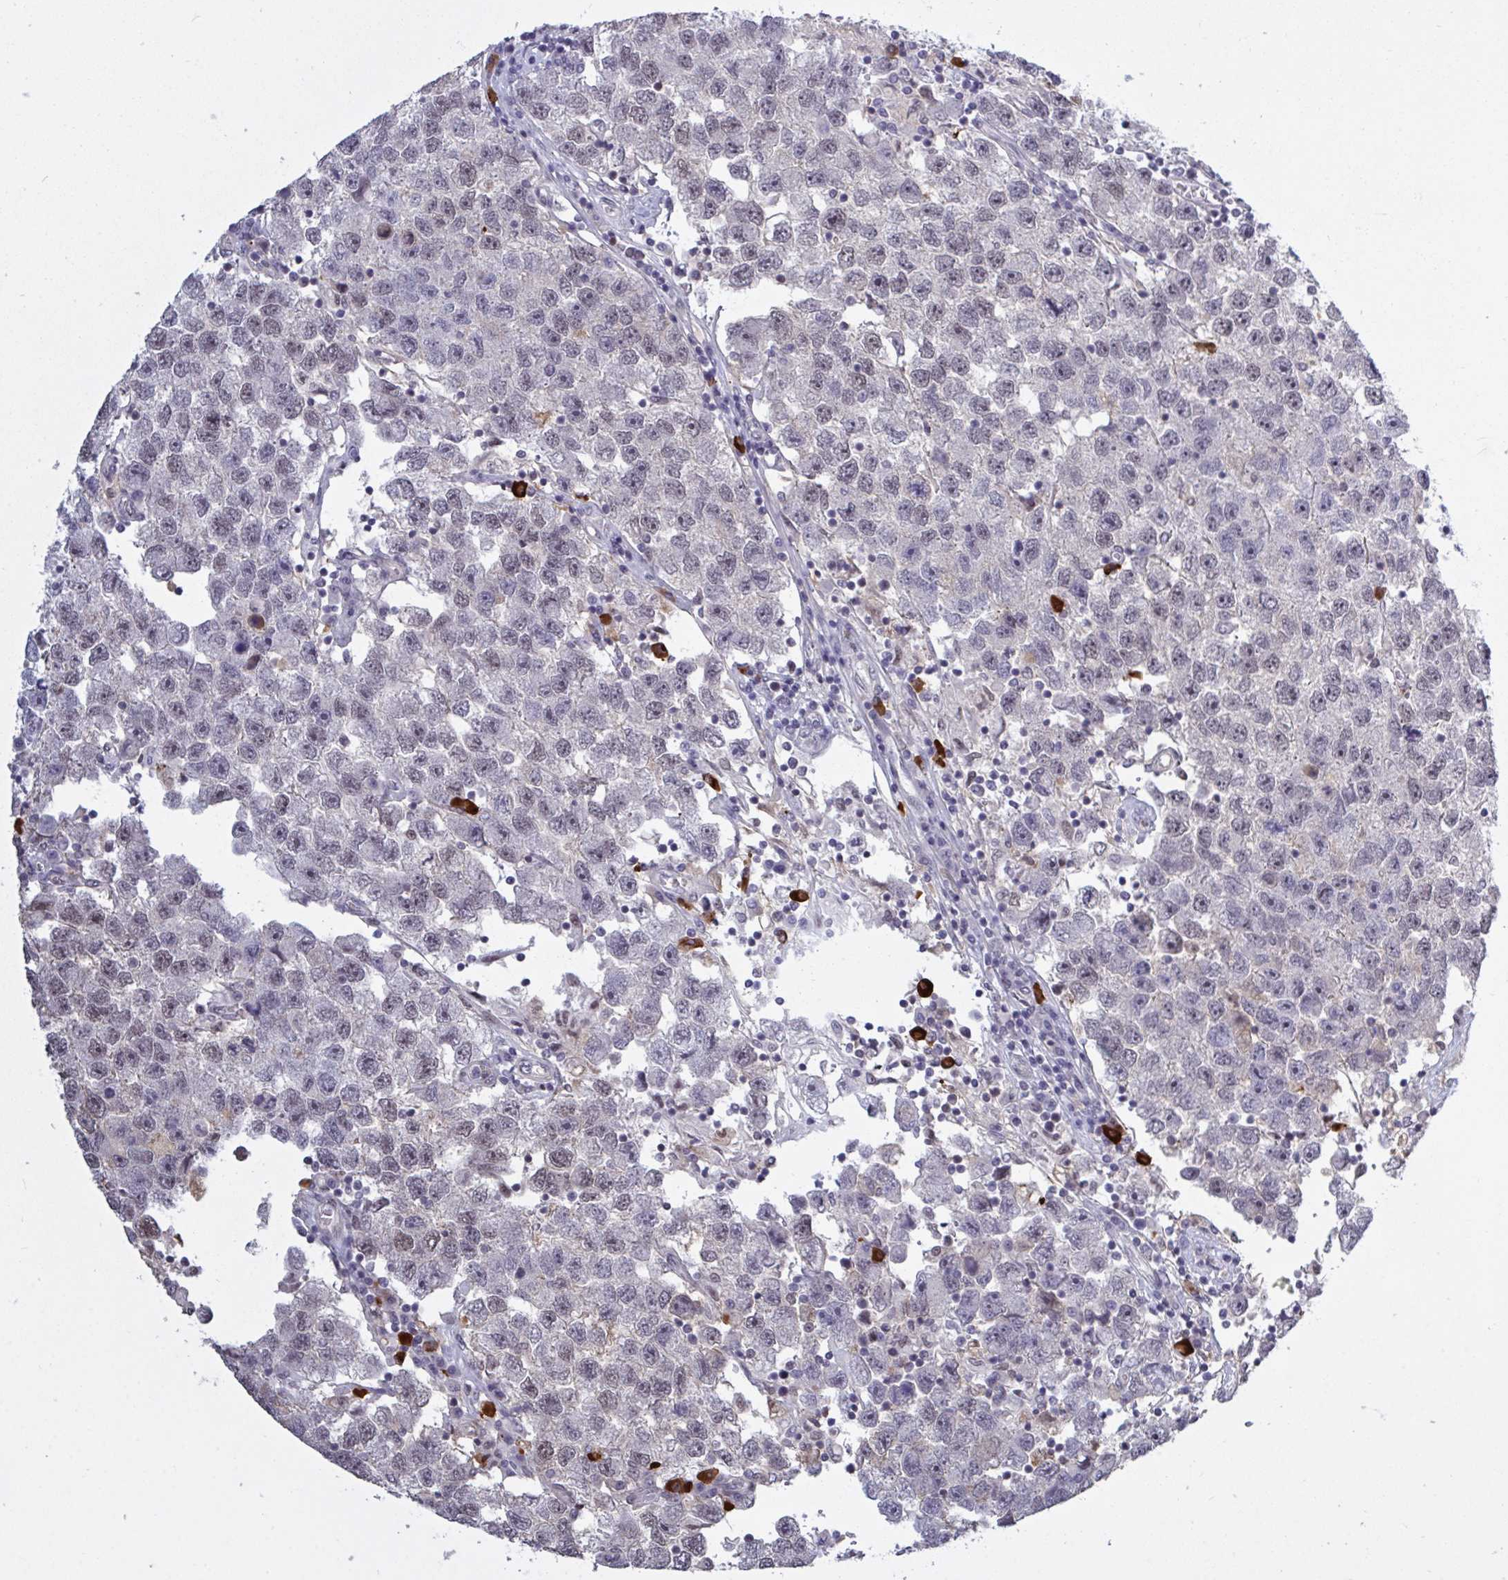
{"staining": {"intensity": "weak", "quantity": "25%-75%", "location": "nuclear"}, "tissue": "testis cancer", "cell_type": "Tumor cells", "image_type": "cancer", "snomed": [{"axis": "morphology", "description": "Seminoma, NOS"}, {"axis": "topography", "description": "Testis"}], "caption": "Immunohistochemistry histopathology image of human testis cancer stained for a protein (brown), which shows low levels of weak nuclear expression in approximately 25%-75% of tumor cells.", "gene": "BCL7B", "patient": {"sex": "male", "age": 26}}